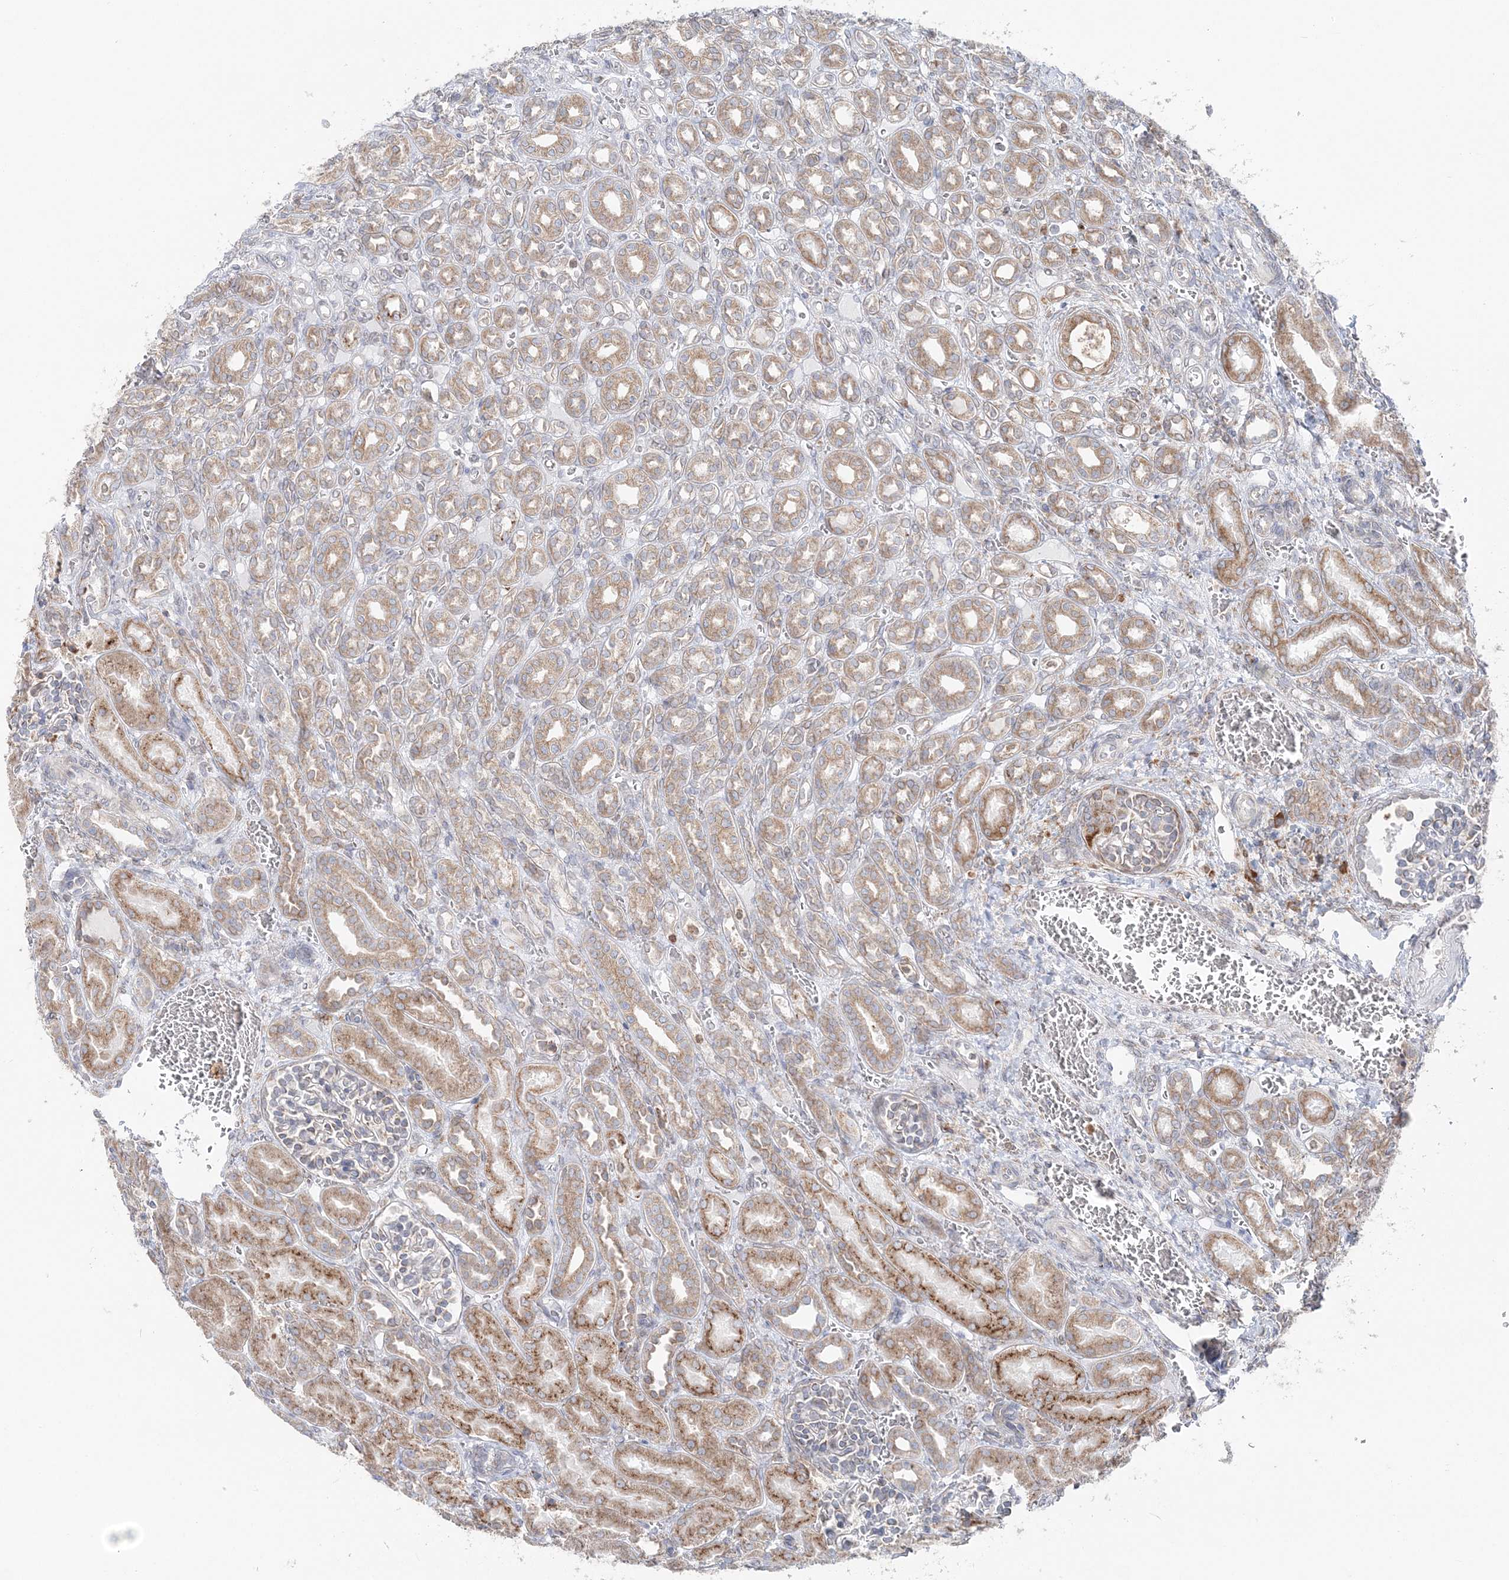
{"staining": {"intensity": "weak", "quantity": "<25%", "location": "cytoplasmic/membranous"}, "tissue": "kidney", "cell_type": "Cells in glomeruli", "image_type": "normal", "snomed": [{"axis": "morphology", "description": "Normal tissue, NOS"}, {"axis": "morphology", "description": "Neoplasm, malignant, NOS"}, {"axis": "topography", "description": "Kidney"}], "caption": "Histopathology image shows no protein expression in cells in glomeruli of normal kidney. (DAB immunohistochemistry with hematoxylin counter stain).", "gene": "TMED10", "patient": {"sex": "female", "age": 1}}